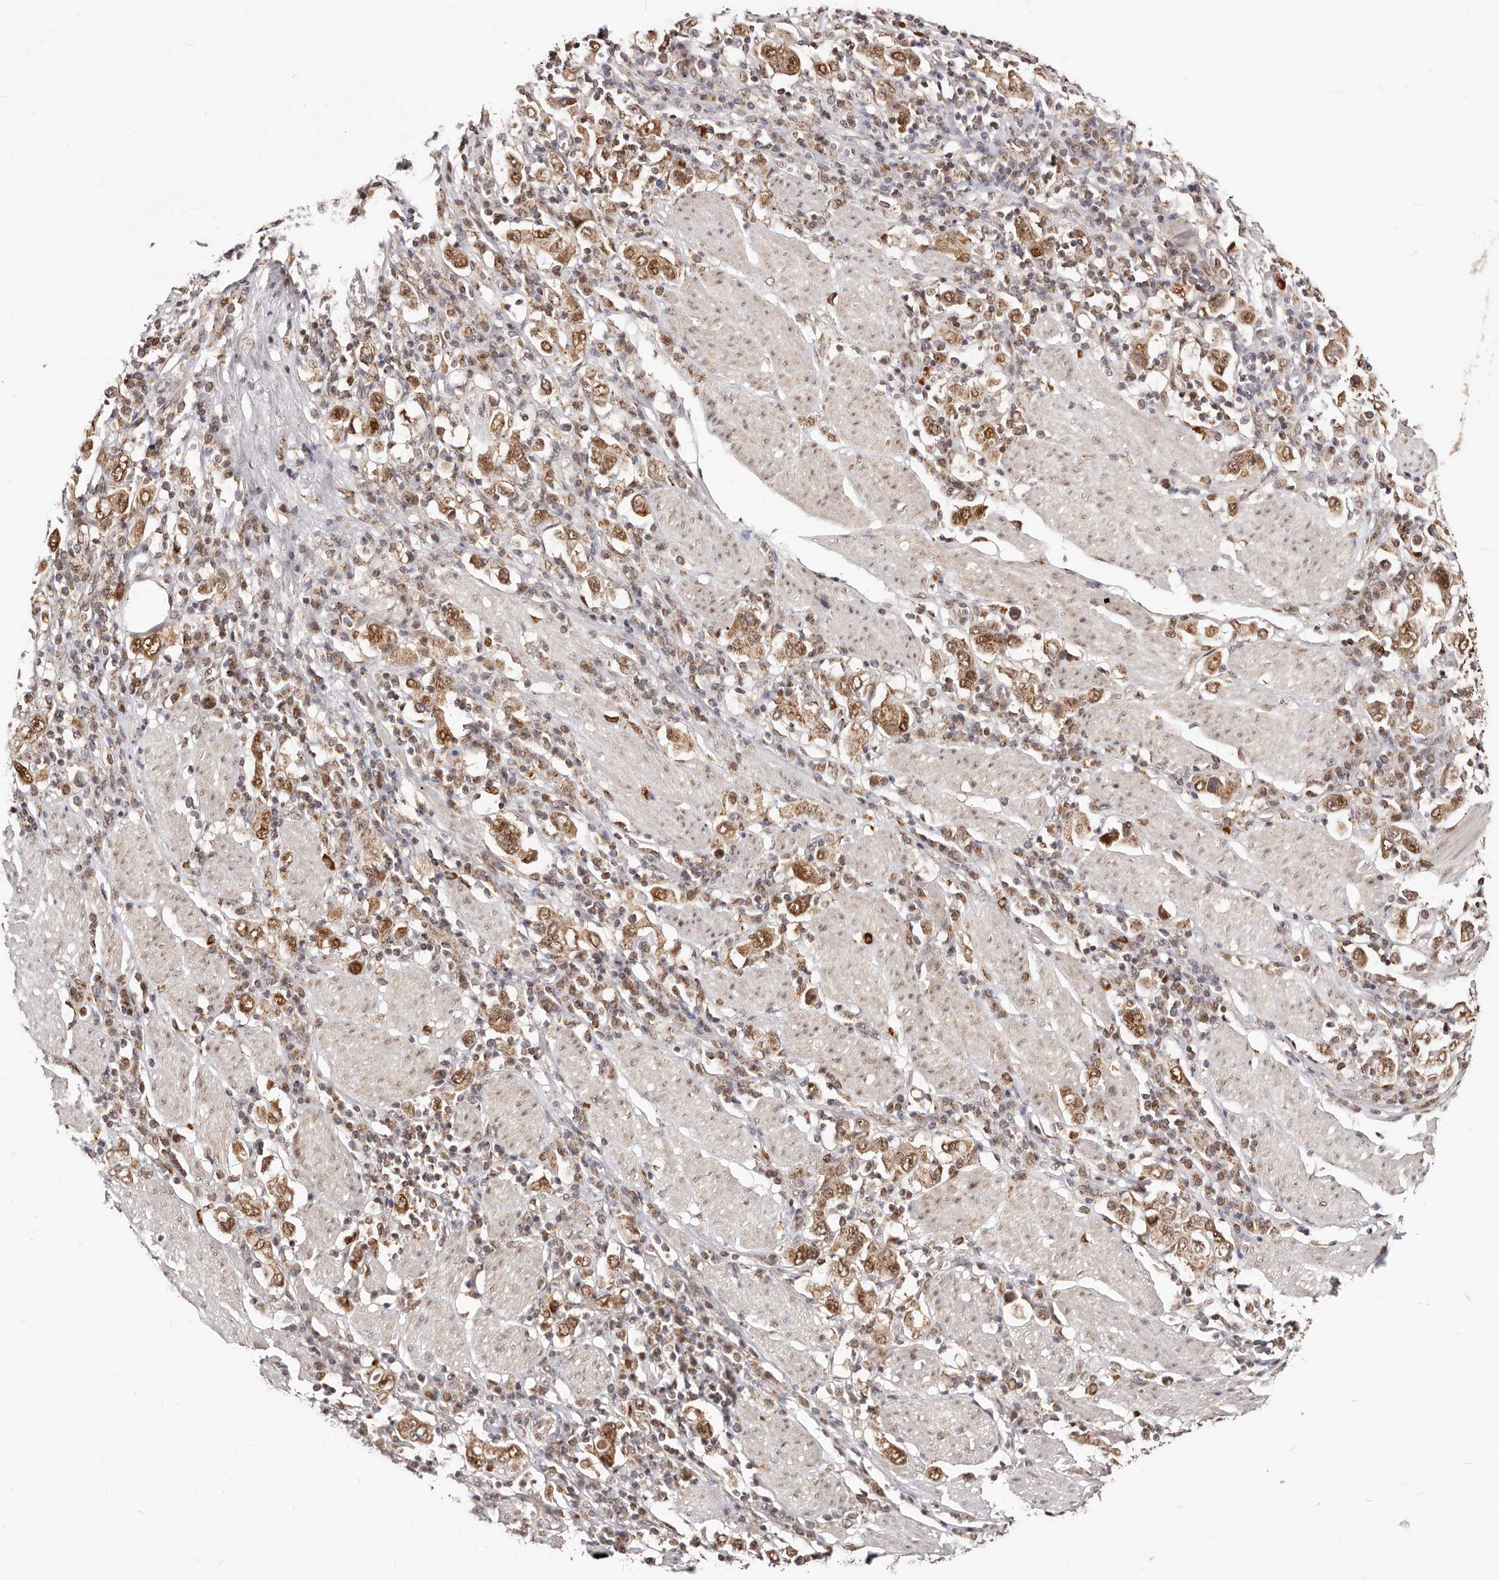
{"staining": {"intensity": "moderate", "quantity": ">75%", "location": "nuclear"}, "tissue": "stomach cancer", "cell_type": "Tumor cells", "image_type": "cancer", "snomed": [{"axis": "morphology", "description": "Adenocarcinoma, NOS"}, {"axis": "topography", "description": "Stomach, upper"}], "caption": "A photomicrograph of human stomach cancer stained for a protein exhibits moderate nuclear brown staining in tumor cells.", "gene": "SEC14L1", "patient": {"sex": "male", "age": 62}}